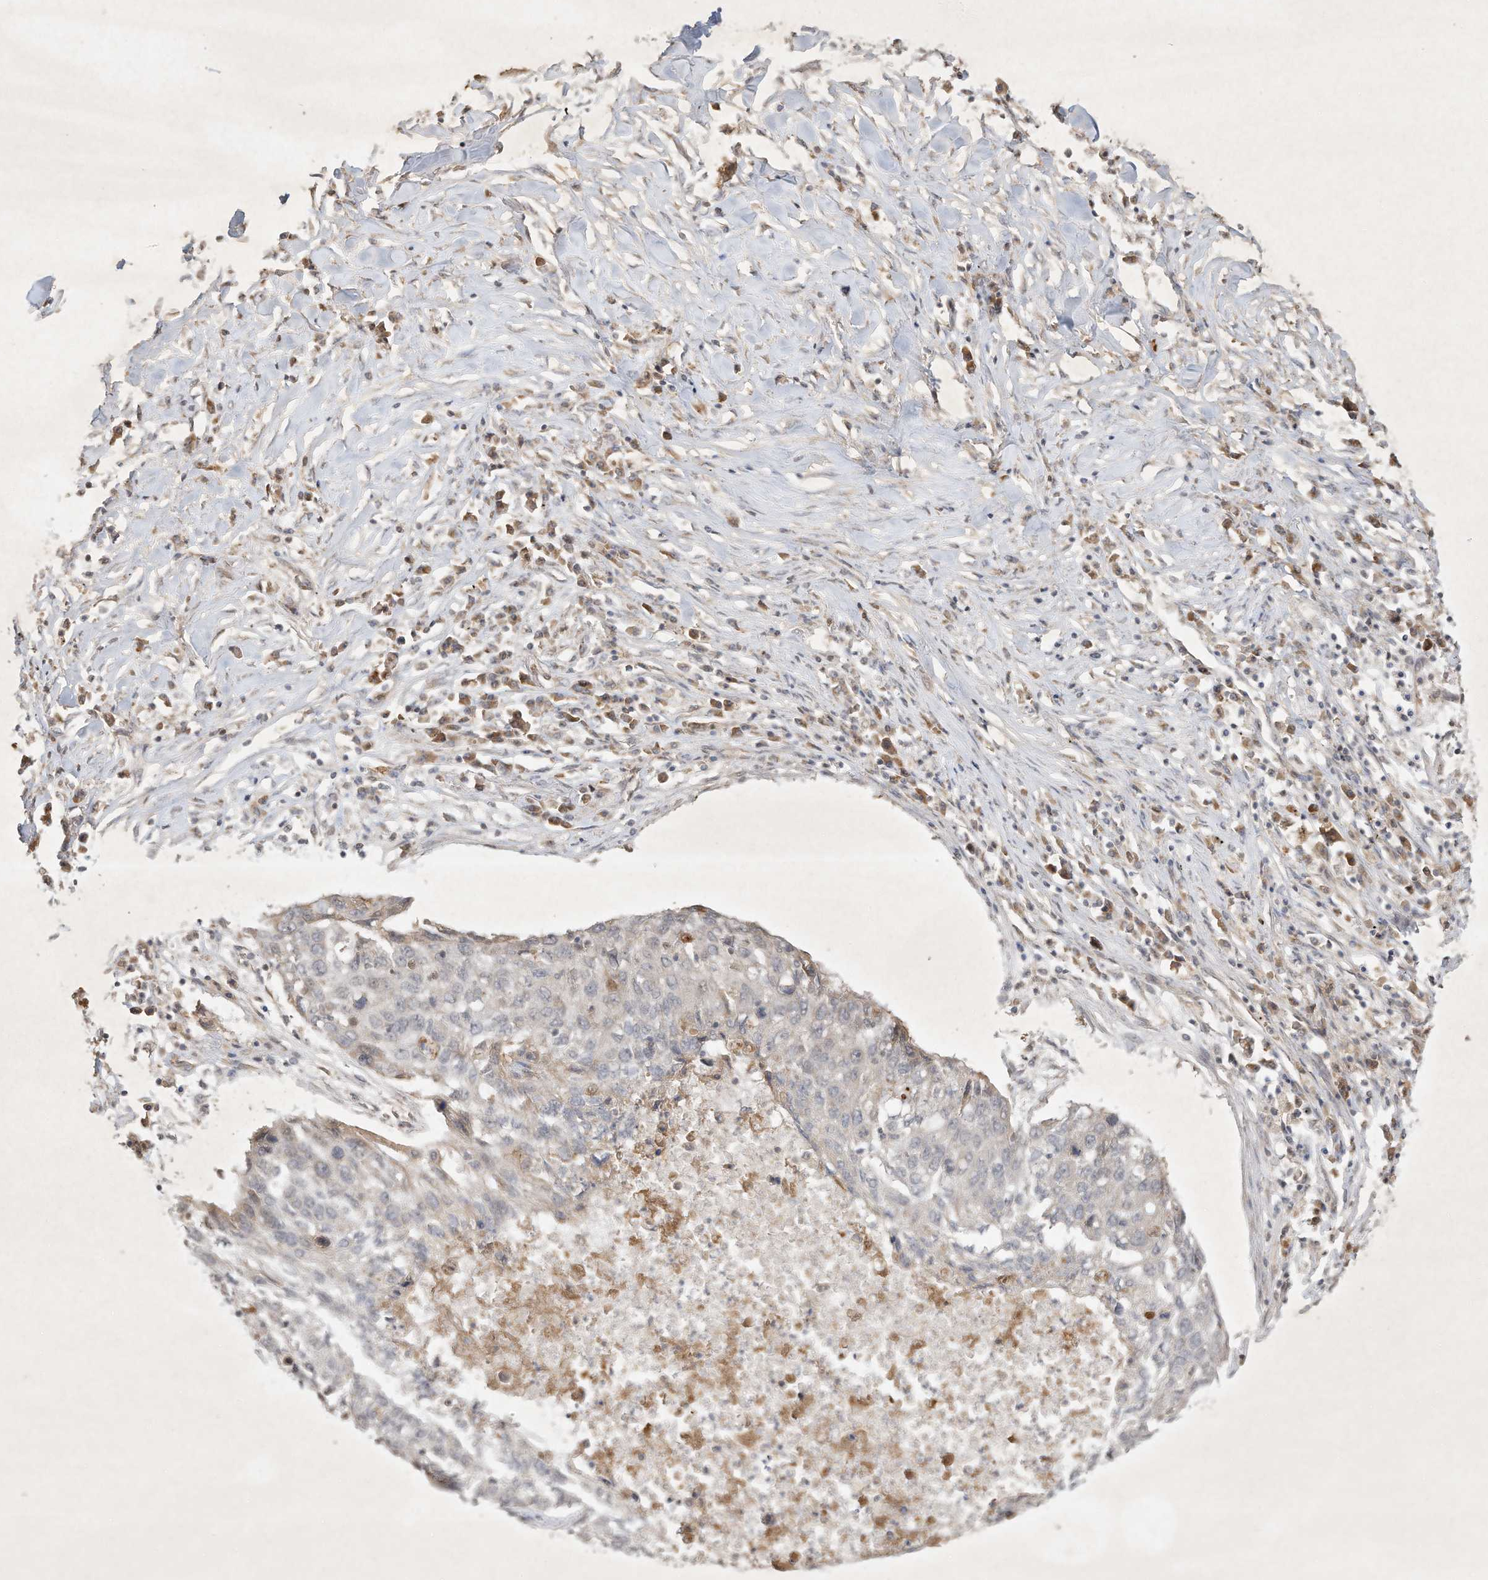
{"staining": {"intensity": "negative", "quantity": "none", "location": "none"}, "tissue": "lung cancer", "cell_type": "Tumor cells", "image_type": "cancer", "snomed": [{"axis": "morphology", "description": "Squamous cell carcinoma, NOS"}, {"axis": "topography", "description": "Lung"}], "caption": "High power microscopy micrograph of an IHC histopathology image of lung cancer, revealing no significant staining in tumor cells.", "gene": "BTRC", "patient": {"sex": "female", "age": 63}}